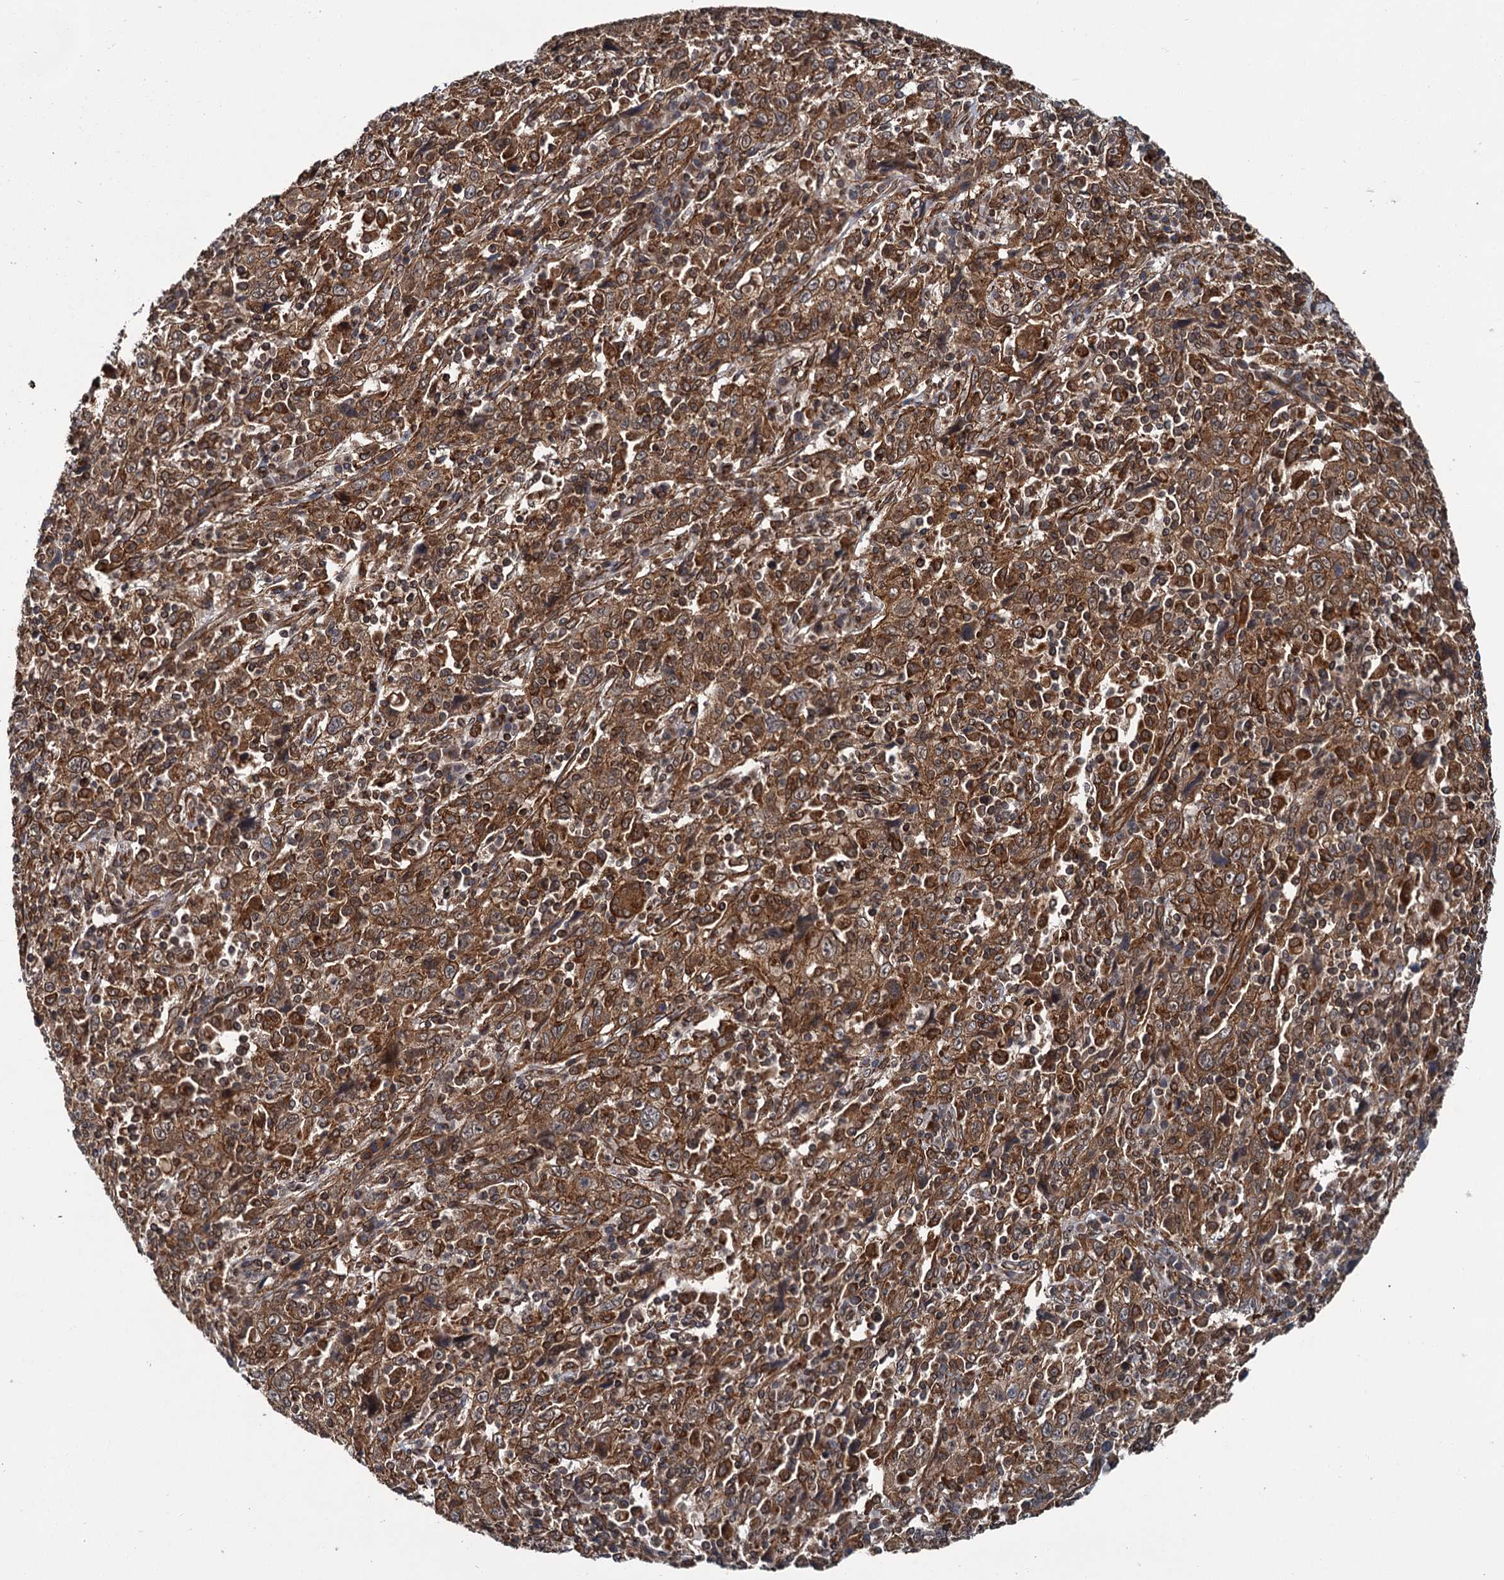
{"staining": {"intensity": "moderate", "quantity": ">75%", "location": "cytoplasmic/membranous"}, "tissue": "cervical cancer", "cell_type": "Tumor cells", "image_type": "cancer", "snomed": [{"axis": "morphology", "description": "Squamous cell carcinoma, NOS"}, {"axis": "topography", "description": "Cervix"}], "caption": "Immunohistochemical staining of cervical cancer (squamous cell carcinoma) displays moderate cytoplasmic/membranous protein expression in about >75% of tumor cells. Nuclei are stained in blue.", "gene": "ZFYVE19", "patient": {"sex": "female", "age": 46}}